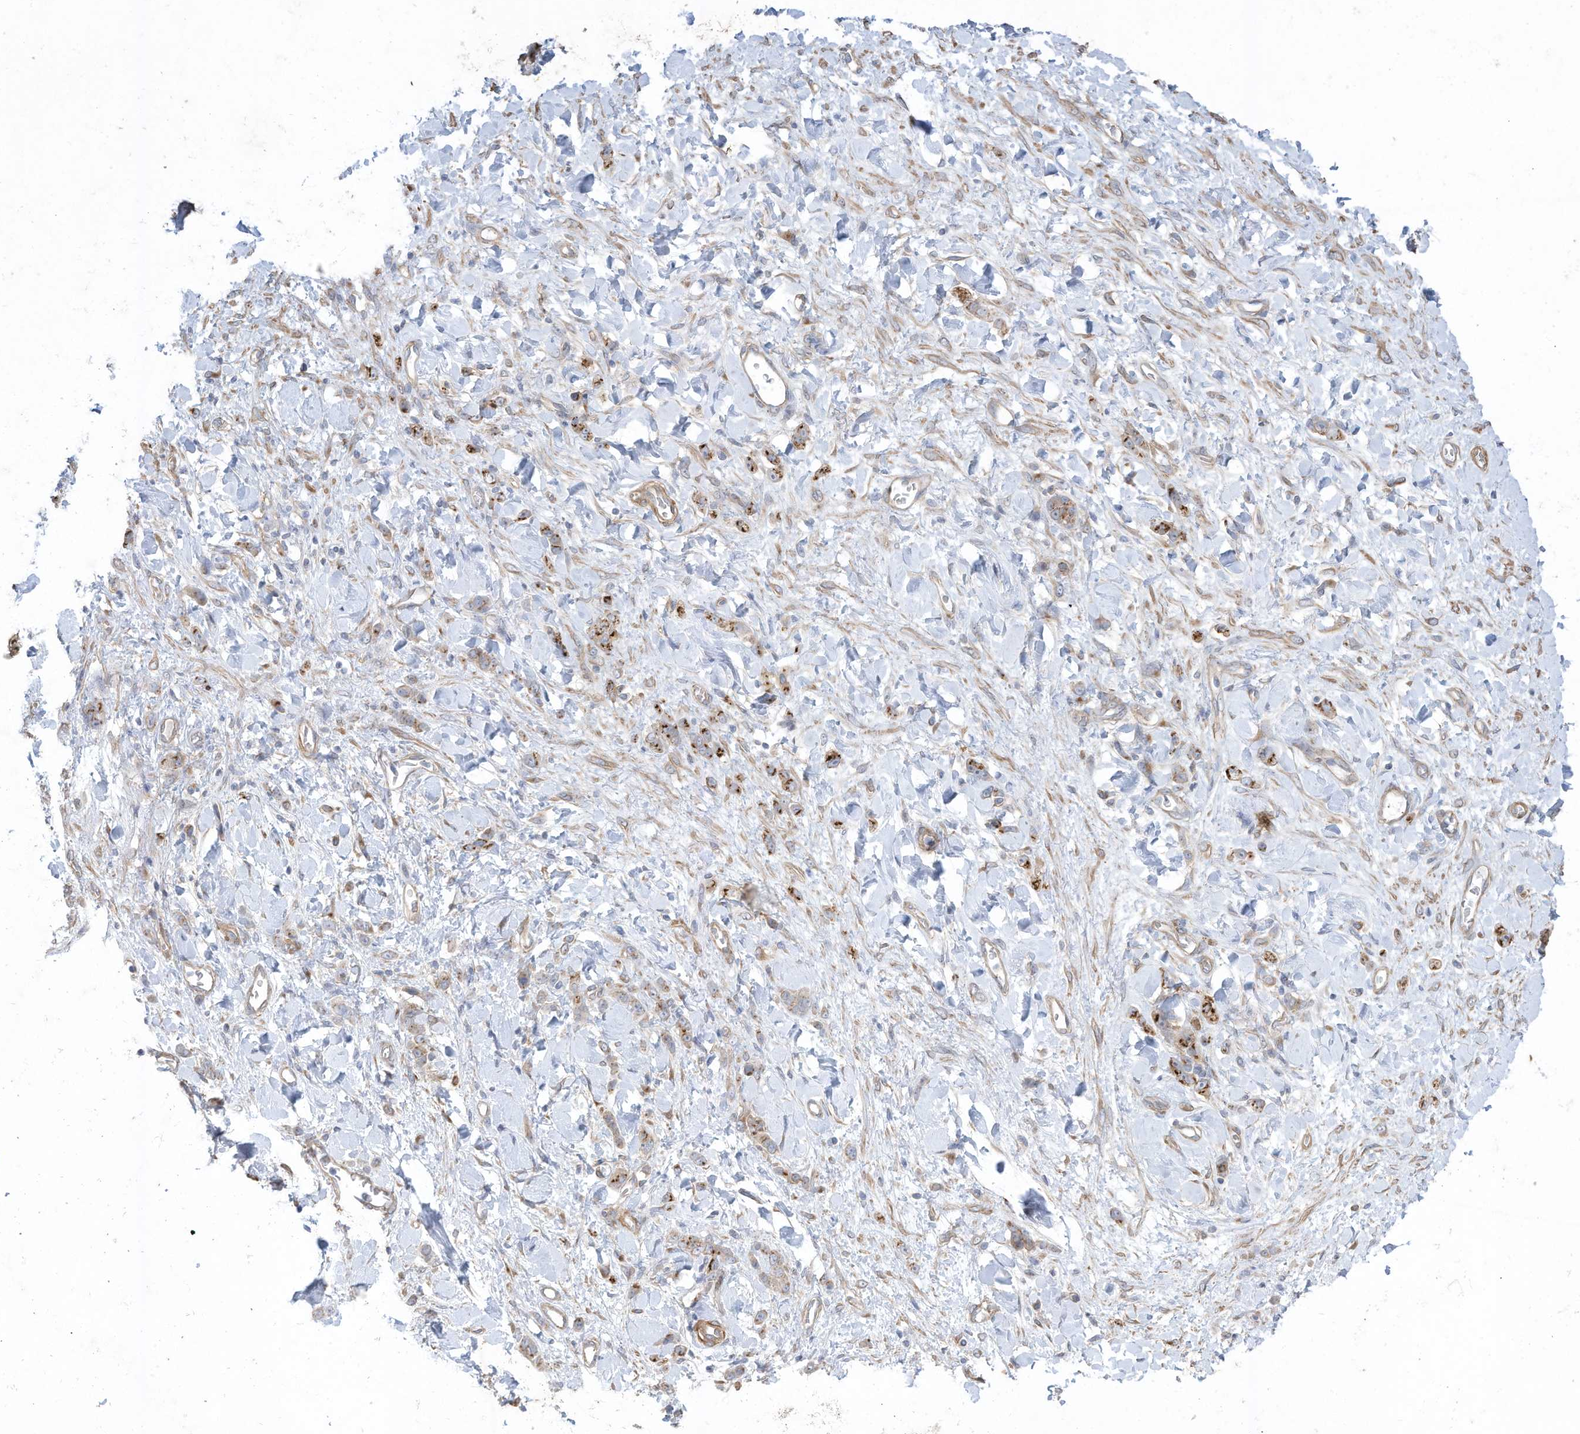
{"staining": {"intensity": "moderate", "quantity": ">75%", "location": "cytoplasmic/membranous"}, "tissue": "stomach cancer", "cell_type": "Tumor cells", "image_type": "cancer", "snomed": [{"axis": "morphology", "description": "Normal tissue, NOS"}, {"axis": "morphology", "description": "Adenocarcinoma, NOS"}, {"axis": "topography", "description": "Stomach"}], "caption": "Human stomach cancer stained for a protein (brown) exhibits moderate cytoplasmic/membranous positive expression in about >75% of tumor cells.", "gene": "SLC17A7", "patient": {"sex": "male", "age": 82}}